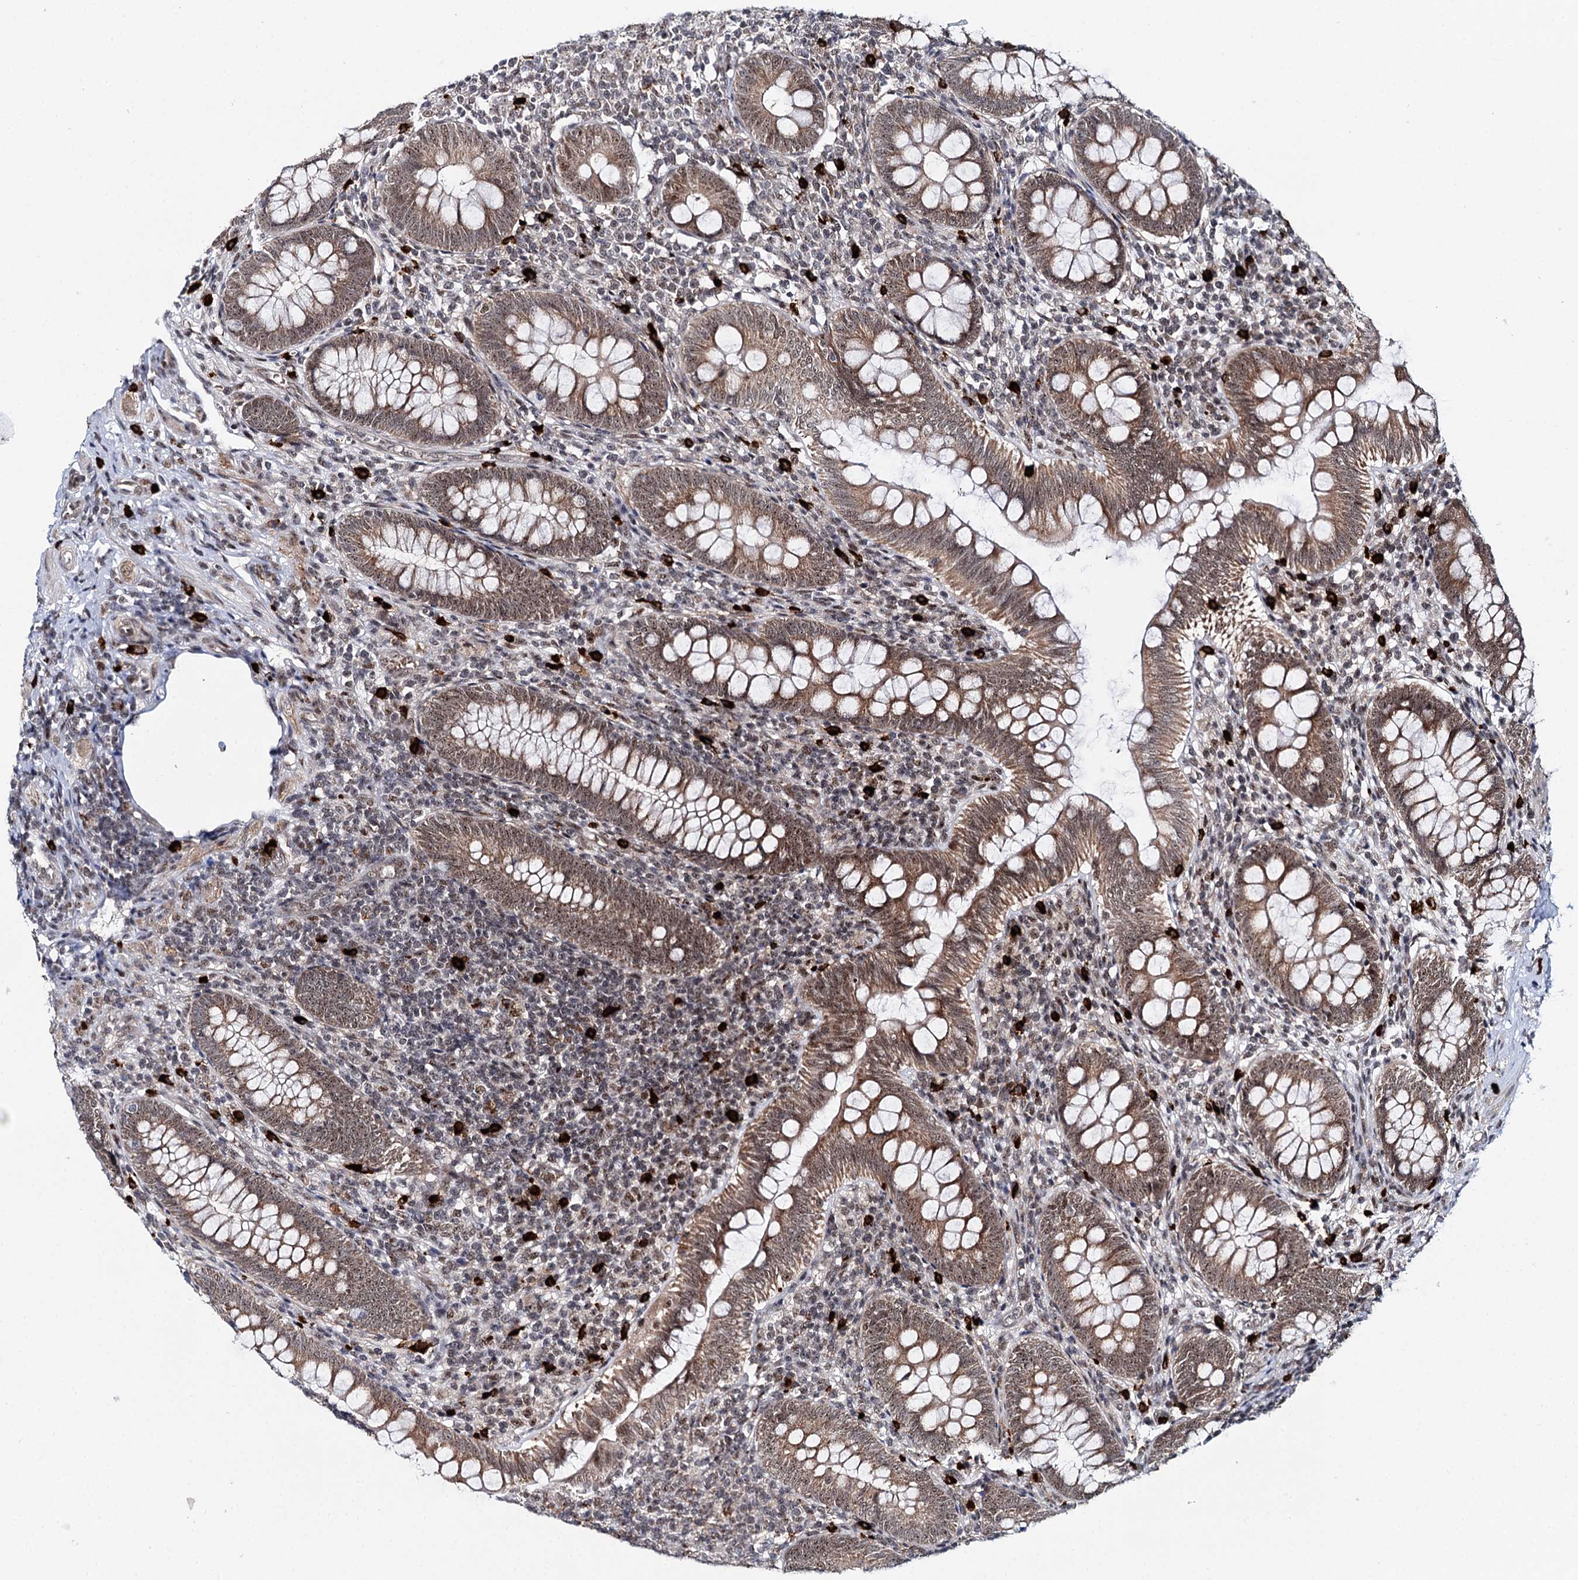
{"staining": {"intensity": "moderate", "quantity": ">75%", "location": "cytoplasmic/membranous,nuclear"}, "tissue": "appendix", "cell_type": "Glandular cells", "image_type": "normal", "snomed": [{"axis": "morphology", "description": "Normal tissue, NOS"}, {"axis": "topography", "description": "Appendix"}], "caption": "Immunohistochemical staining of benign human appendix reveals >75% levels of moderate cytoplasmic/membranous,nuclear protein expression in approximately >75% of glandular cells.", "gene": "BUD13", "patient": {"sex": "male", "age": 14}}